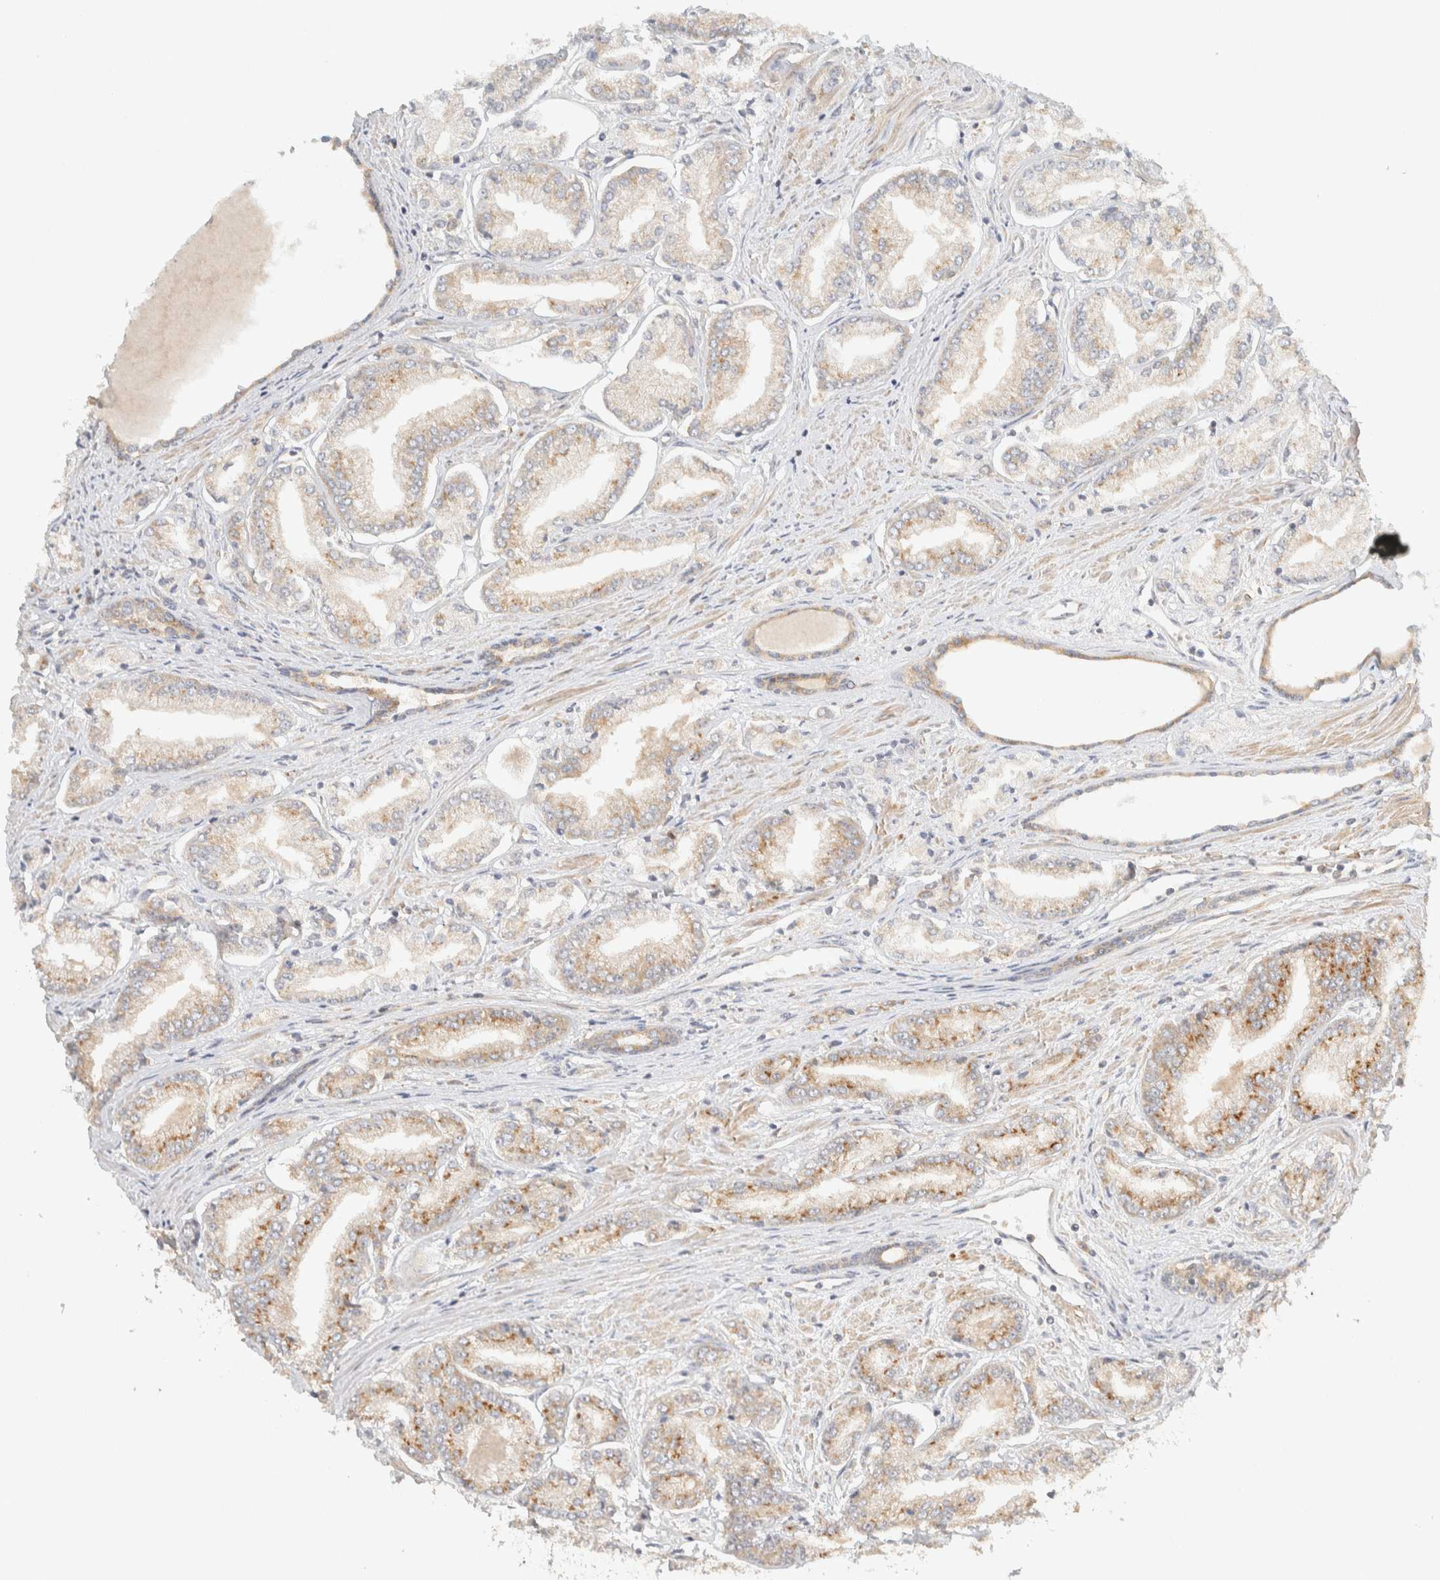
{"staining": {"intensity": "weak", "quantity": ">75%", "location": "cytoplasmic/membranous"}, "tissue": "prostate cancer", "cell_type": "Tumor cells", "image_type": "cancer", "snomed": [{"axis": "morphology", "description": "Adenocarcinoma, Low grade"}, {"axis": "topography", "description": "Prostate"}], "caption": "The photomicrograph shows staining of prostate cancer (adenocarcinoma (low-grade)), revealing weak cytoplasmic/membranous protein expression (brown color) within tumor cells.", "gene": "ARFGEF1", "patient": {"sex": "male", "age": 52}}